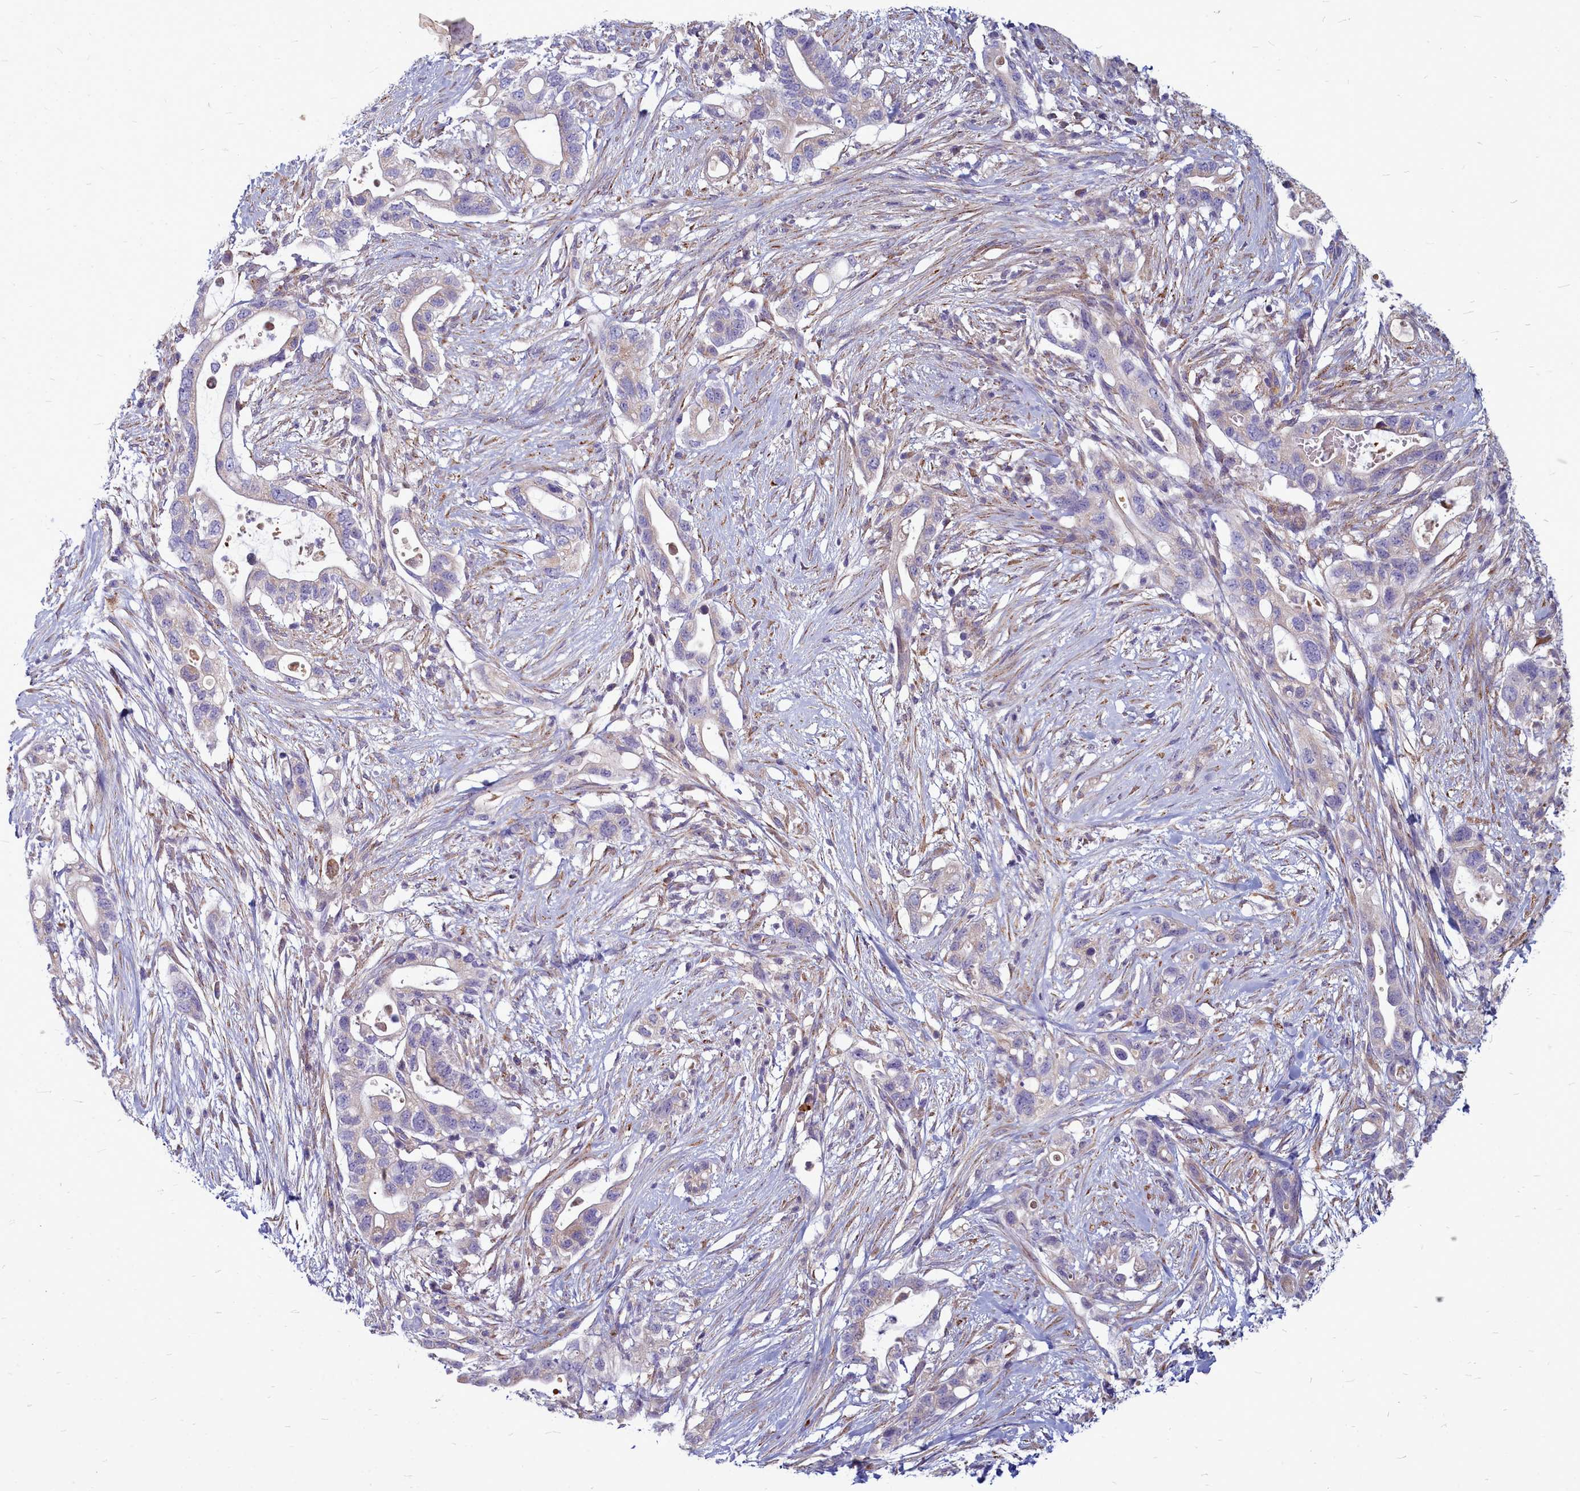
{"staining": {"intensity": "negative", "quantity": "none", "location": "none"}, "tissue": "pancreatic cancer", "cell_type": "Tumor cells", "image_type": "cancer", "snomed": [{"axis": "morphology", "description": "Adenocarcinoma, NOS"}, {"axis": "topography", "description": "Pancreas"}], "caption": "Protein analysis of pancreatic cancer (adenocarcinoma) exhibits no significant positivity in tumor cells. Nuclei are stained in blue.", "gene": "SMPD4", "patient": {"sex": "female", "age": 72}}